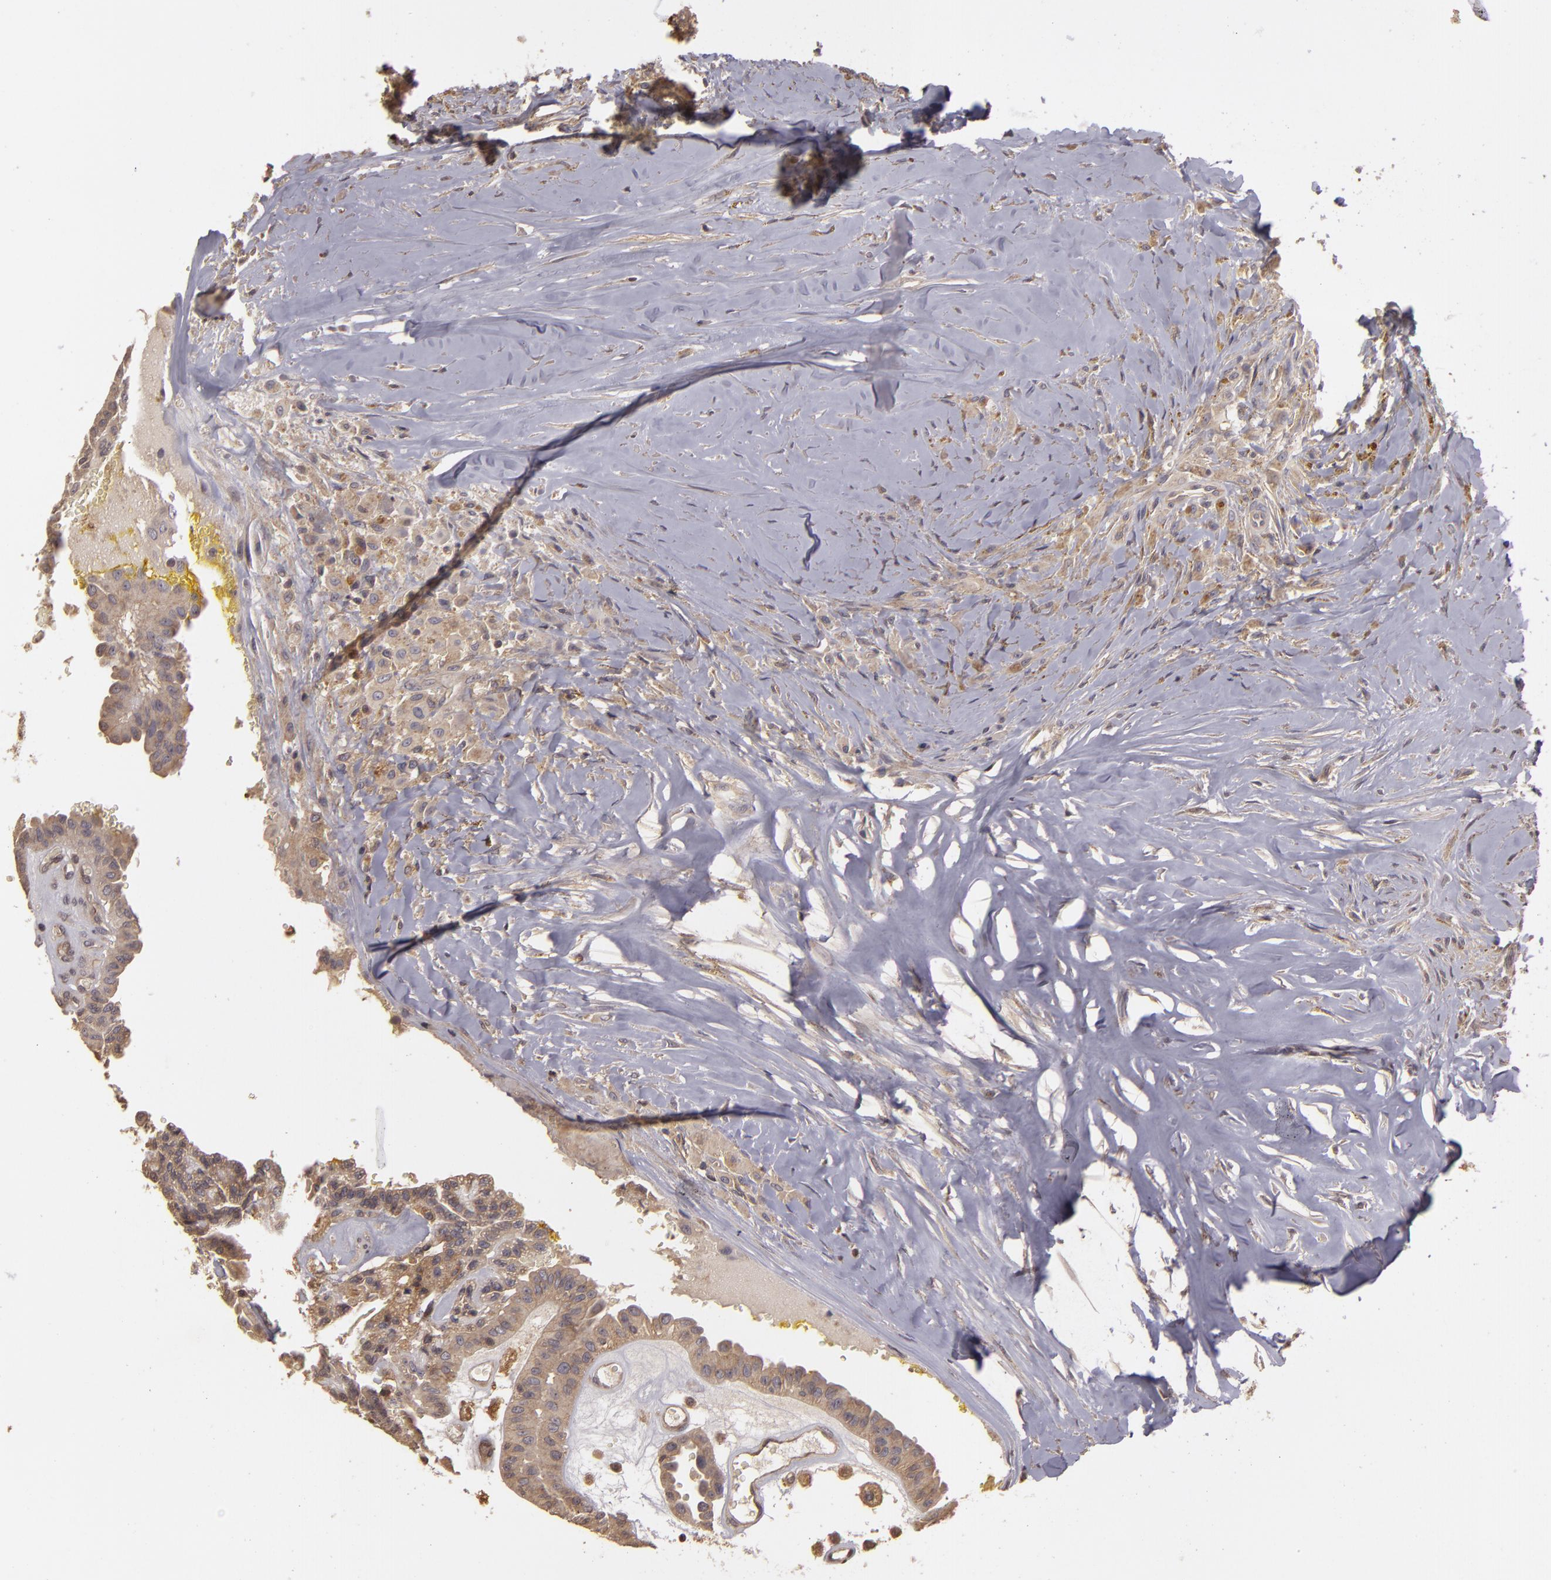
{"staining": {"intensity": "weak", "quantity": ">75%", "location": "cytoplasmic/membranous"}, "tissue": "thyroid cancer", "cell_type": "Tumor cells", "image_type": "cancer", "snomed": [{"axis": "morphology", "description": "Papillary adenocarcinoma, NOS"}, {"axis": "topography", "description": "Thyroid gland"}], "caption": "DAB immunohistochemical staining of human thyroid cancer (papillary adenocarcinoma) reveals weak cytoplasmic/membranous protein positivity in approximately >75% of tumor cells. (DAB IHC with brightfield microscopy, high magnification).", "gene": "HRAS", "patient": {"sex": "male", "age": 87}}